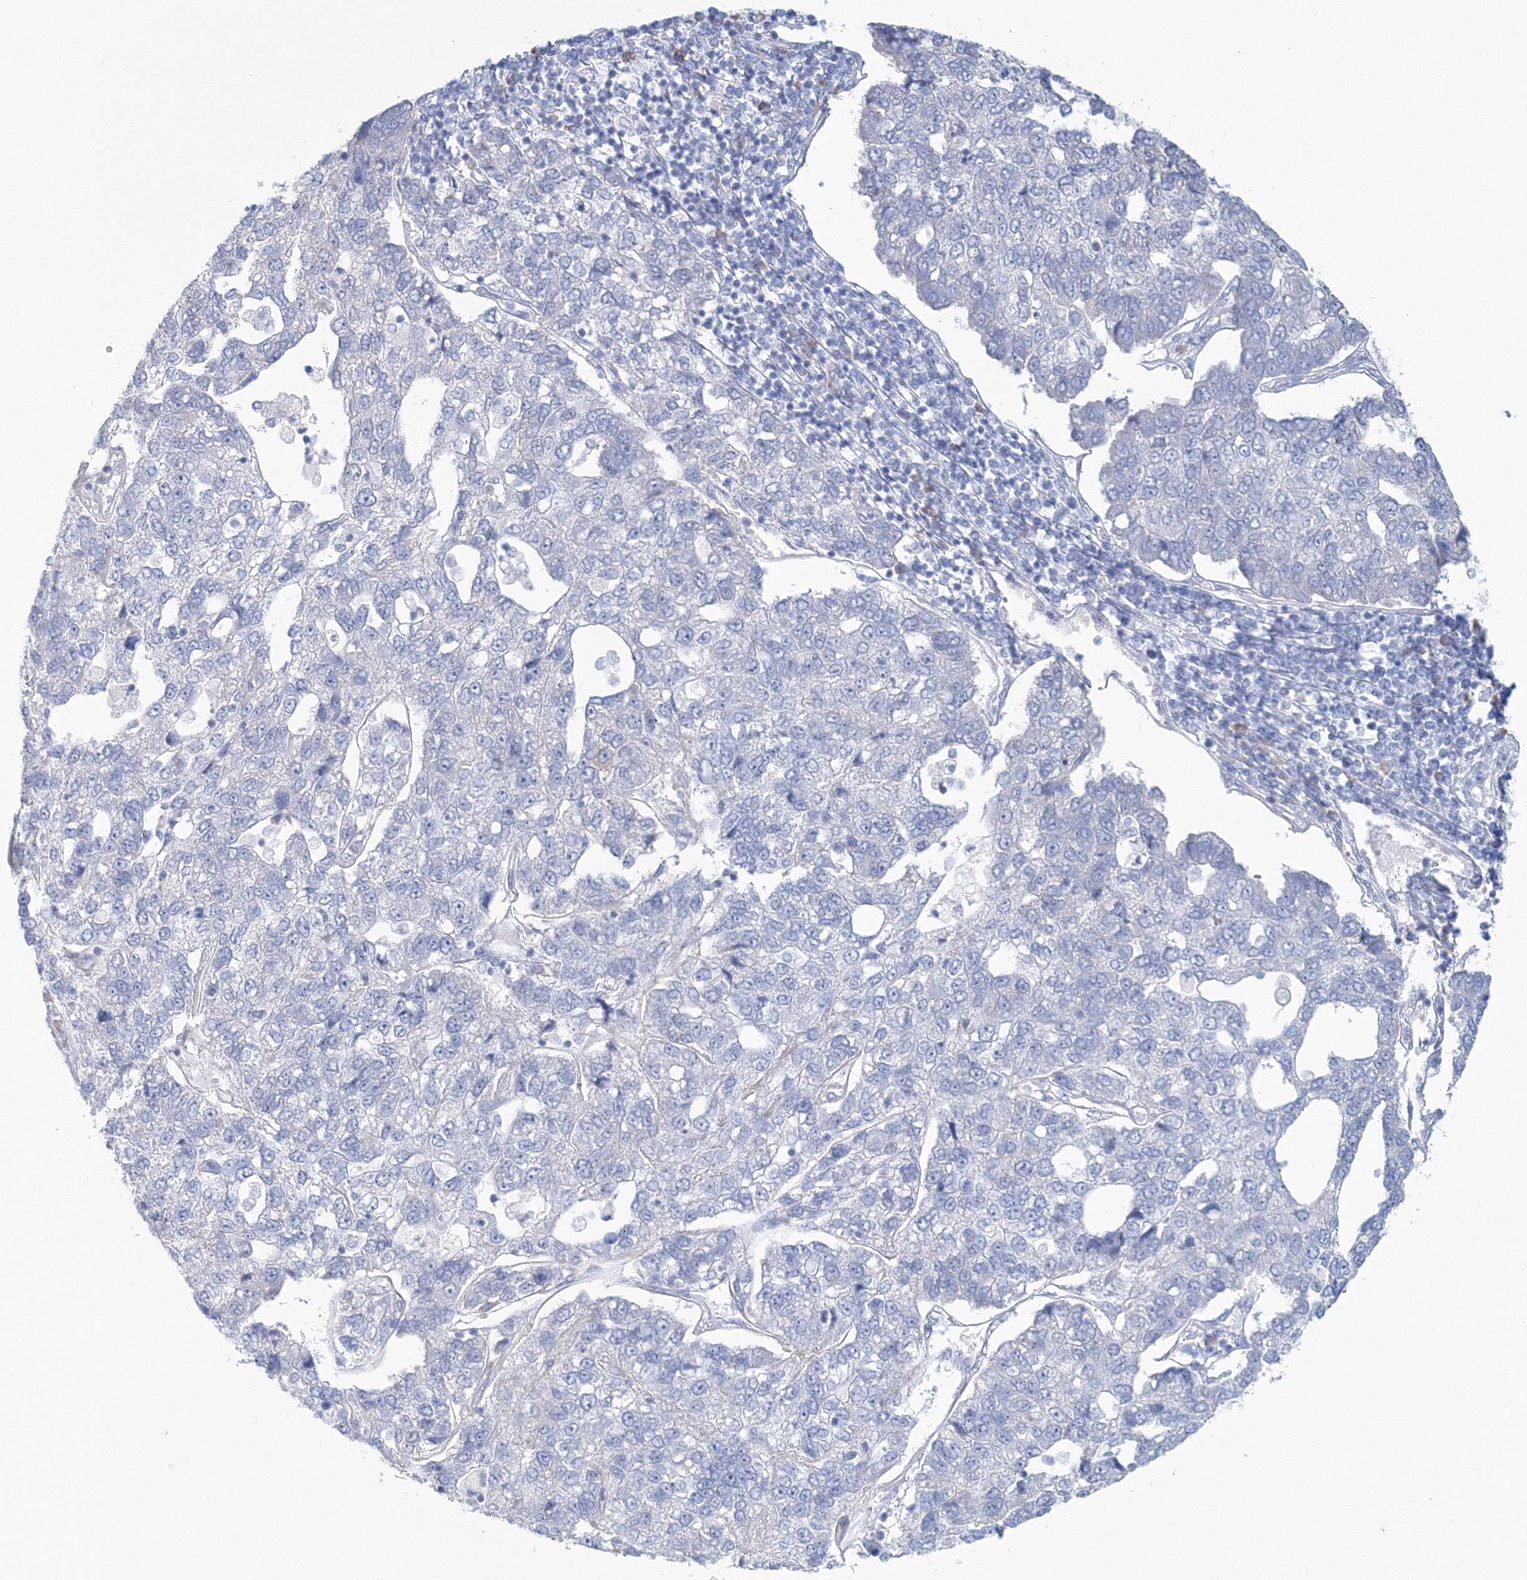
{"staining": {"intensity": "negative", "quantity": "none", "location": "none"}, "tissue": "pancreatic cancer", "cell_type": "Tumor cells", "image_type": "cancer", "snomed": [{"axis": "morphology", "description": "Adenocarcinoma, NOS"}, {"axis": "topography", "description": "Pancreas"}], "caption": "This is a image of immunohistochemistry staining of pancreatic cancer (adenocarcinoma), which shows no staining in tumor cells.", "gene": "VSIG1", "patient": {"sex": "female", "age": 61}}